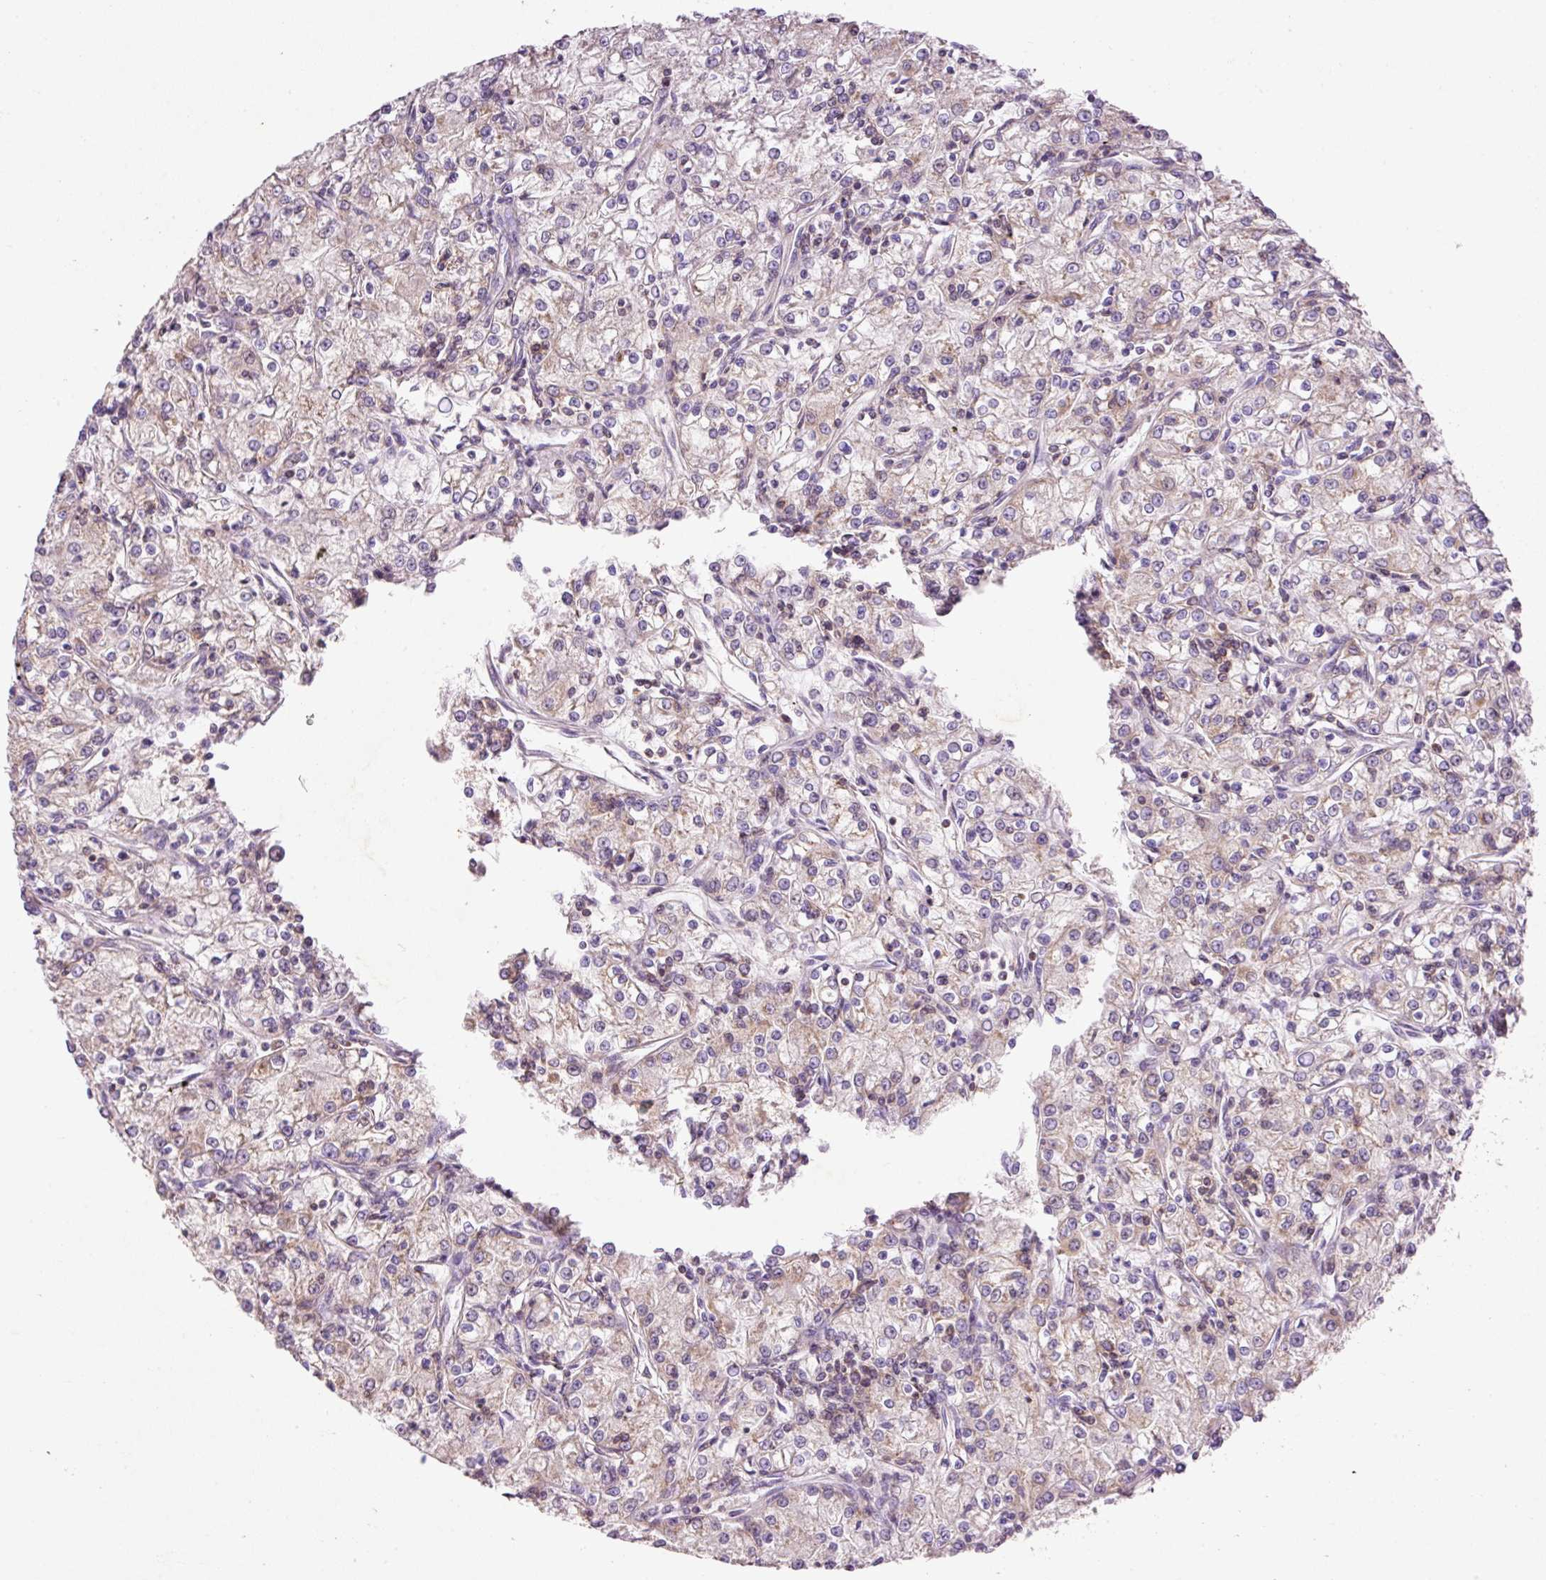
{"staining": {"intensity": "weak", "quantity": "<25%", "location": "cytoplasmic/membranous"}, "tissue": "renal cancer", "cell_type": "Tumor cells", "image_type": "cancer", "snomed": [{"axis": "morphology", "description": "Adenocarcinoma, NOS"}, {"axis": "topography", "description": "Kidney"}], "caption": "IHC of human adenocarcinoma (renal) shows no expression in tumor cells. The staining was performed using DAB to visualize the protein expression in brown, while the nuclei were stained in blue with hematoxylin (Magnification: 20x).", "gene": "IMMT", "patient": {"sex": "female", "age": 59}}